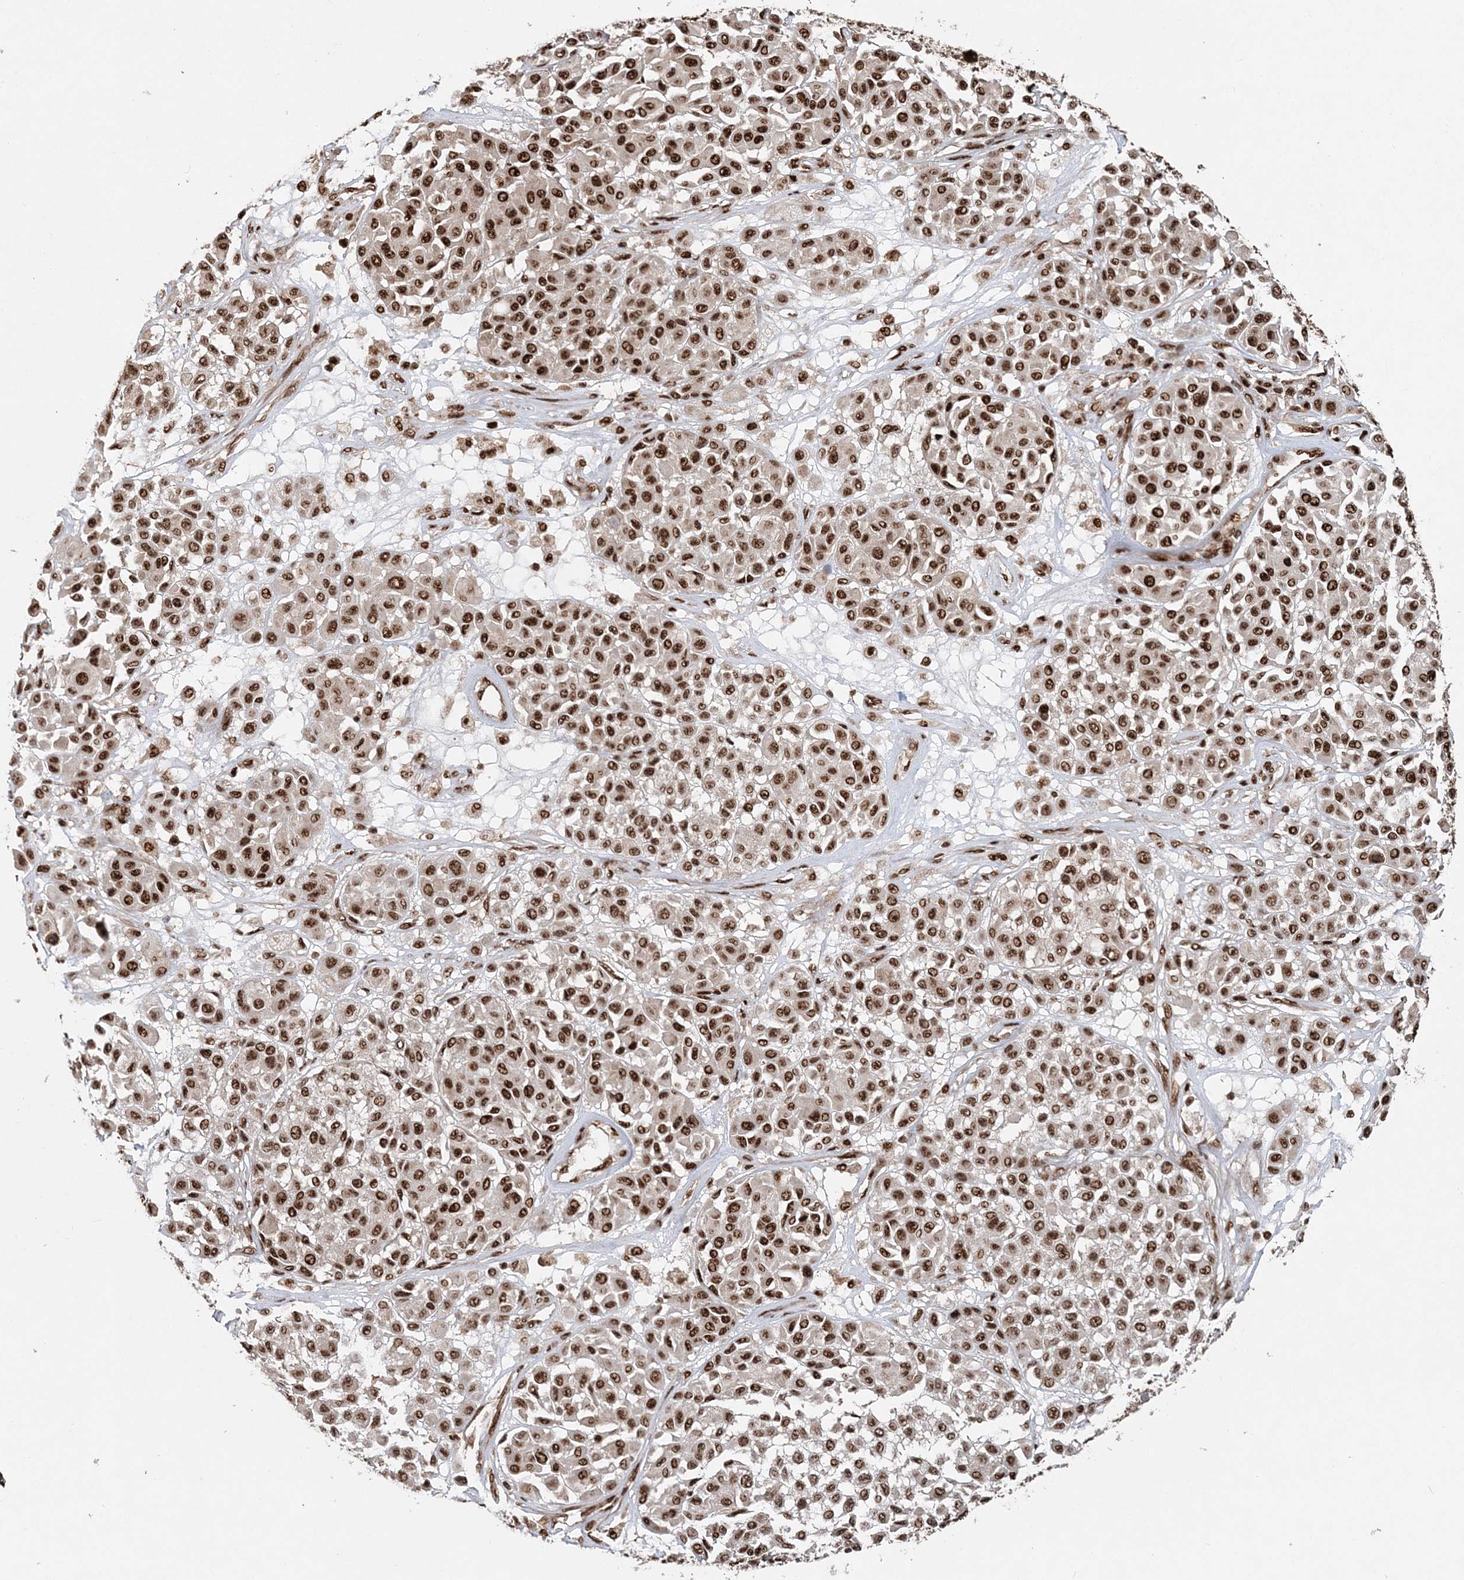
{"staining": {"intensity": "strong", "quantity": ">75%", "location": "nuclear"}, "tissue": "melanoma", "cell_type": "Tumor cells", "image_type": "cancer", "snomed": [{"axis": "morphology", "description": "Malignant melanoma, Metastatic site"}, {"axis": "topography", "description": "Soft tissue"}], "caption": "Brown immunohistochemical staining in human malignant melanoma (metastatic site) displays strong nuclear expression in about >75% of tumor cells.", "gene": "EXOSC8", "patient": {"sex": "male", "age": 41}}